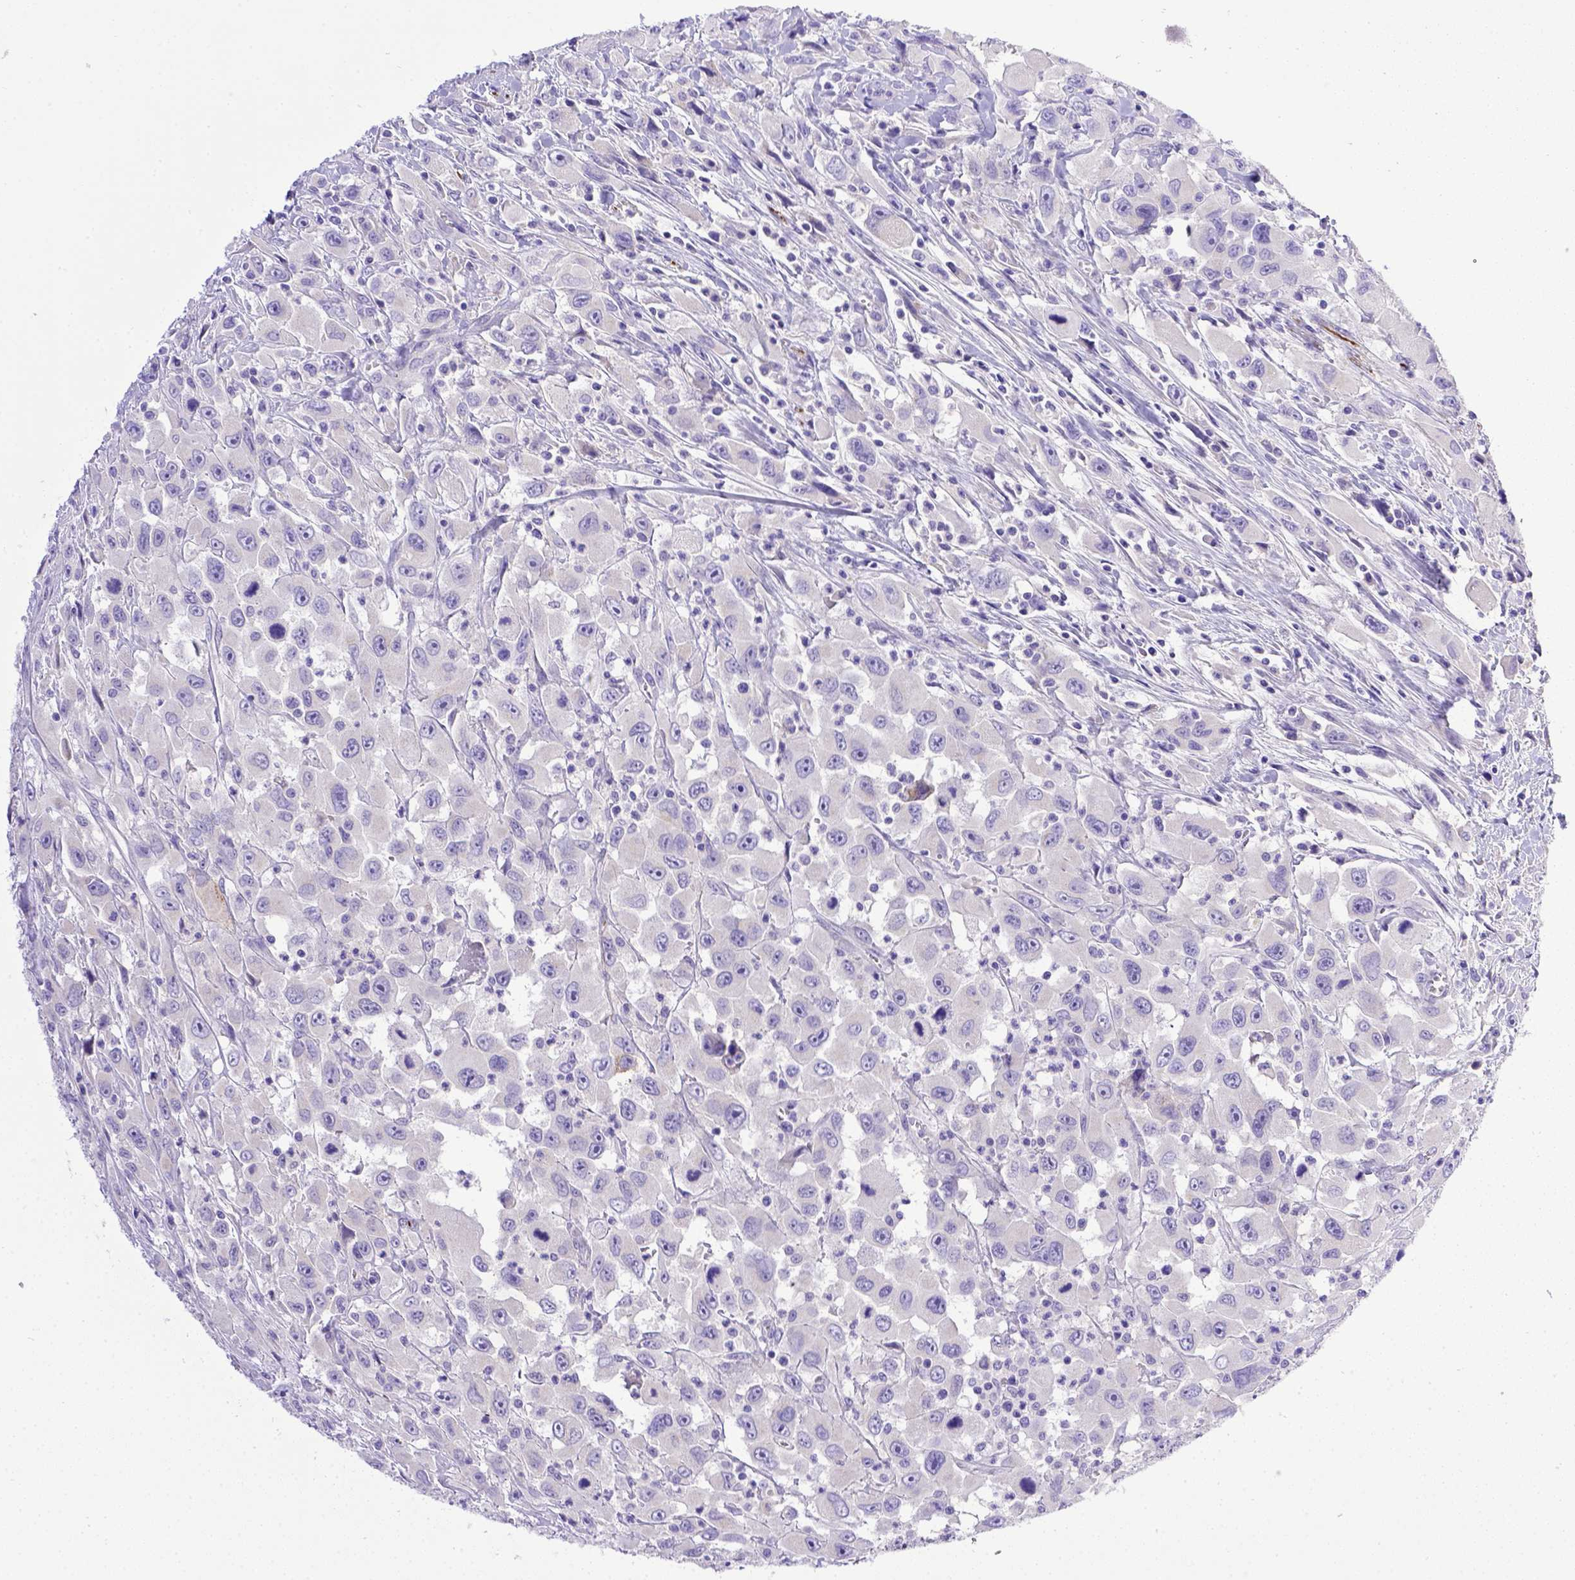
{"staining": {"intensity": "negative", "quantity": "none", "location": "none"}, "tissue": "head and neck cancer", "cell_type": "Tumor cells", "image_type": "cancer", "snomed": [{"axis": "morphology", "description": "Squamous cell carcinoma, NOS"}, {"axis": "morphology", "description": "Squamous cell carcinoma, metastatic, NOS"}, {"axis": "topography", "description": "Oral tissue"}, {"axis": "topography", "description": "Head-Neck"}], "caption": "Immunohistochemistry of human head and neck metastatic squamous cell carcinoma reveals no staining in tumor cells.", "gene": "BTN1A1", "patient": {"sex": "female", "age": 85}}